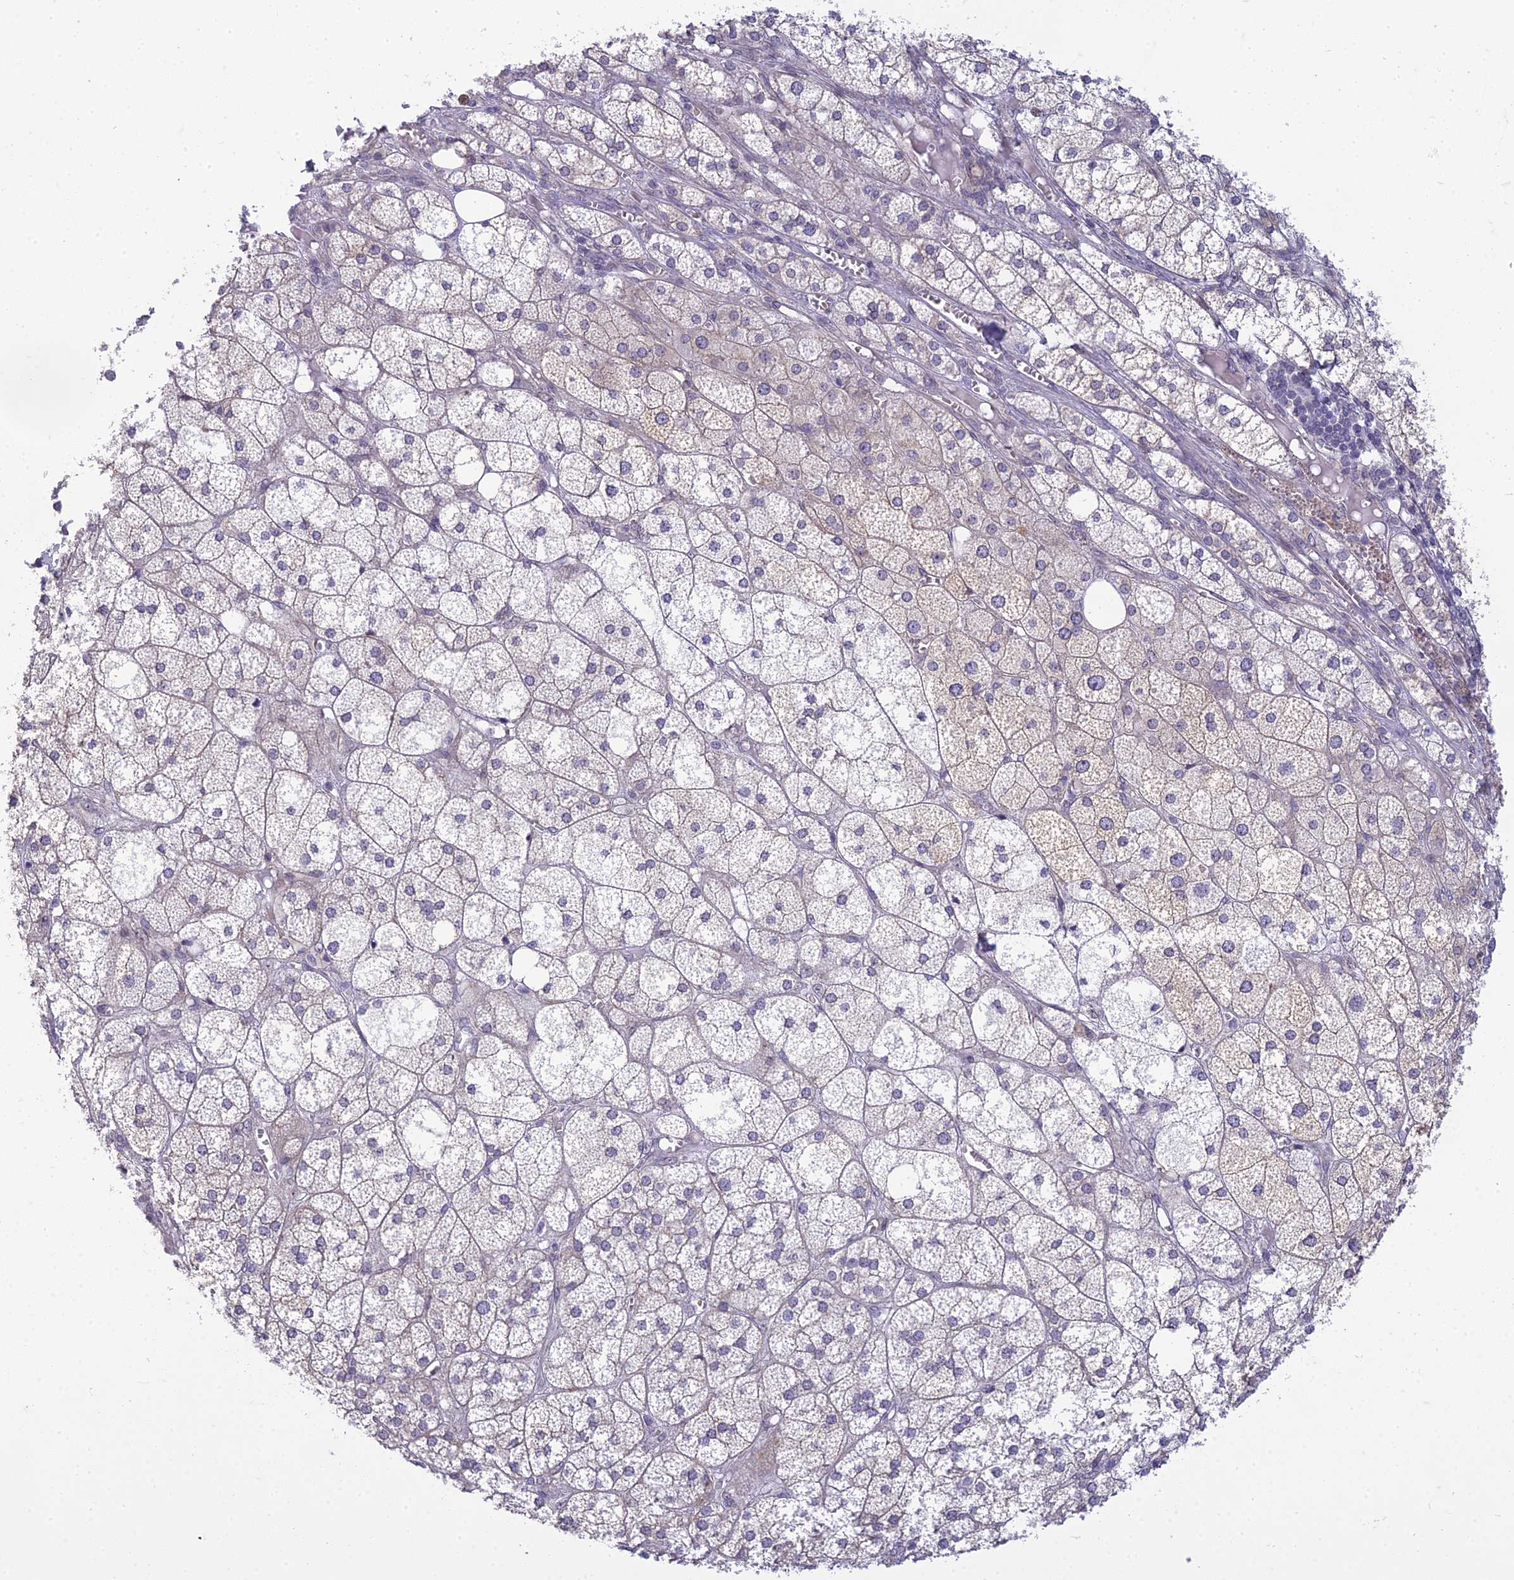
{"staining": {"intensity": "moderate", "quantity": "<25%", "location": "cytoplasmic/membranous,nuclear"}, "tissue": "adrenal gland", "cell_type": "Glandular cells", "image_type": "normal", "snomed": [{"axis": "morphology", "description": "Normal tissue, NOS"}, {"axis": "topography", "description": "Adrenal gland"}], "caption": "Immunohistochemical staining of benign human adrenal gland reveals moderate cytoplasmic/membranous,nuclear protein expression in about <25% of glandular cells.", "gene": "DTX2", "patient": {"sex": "female", "age": 61}}